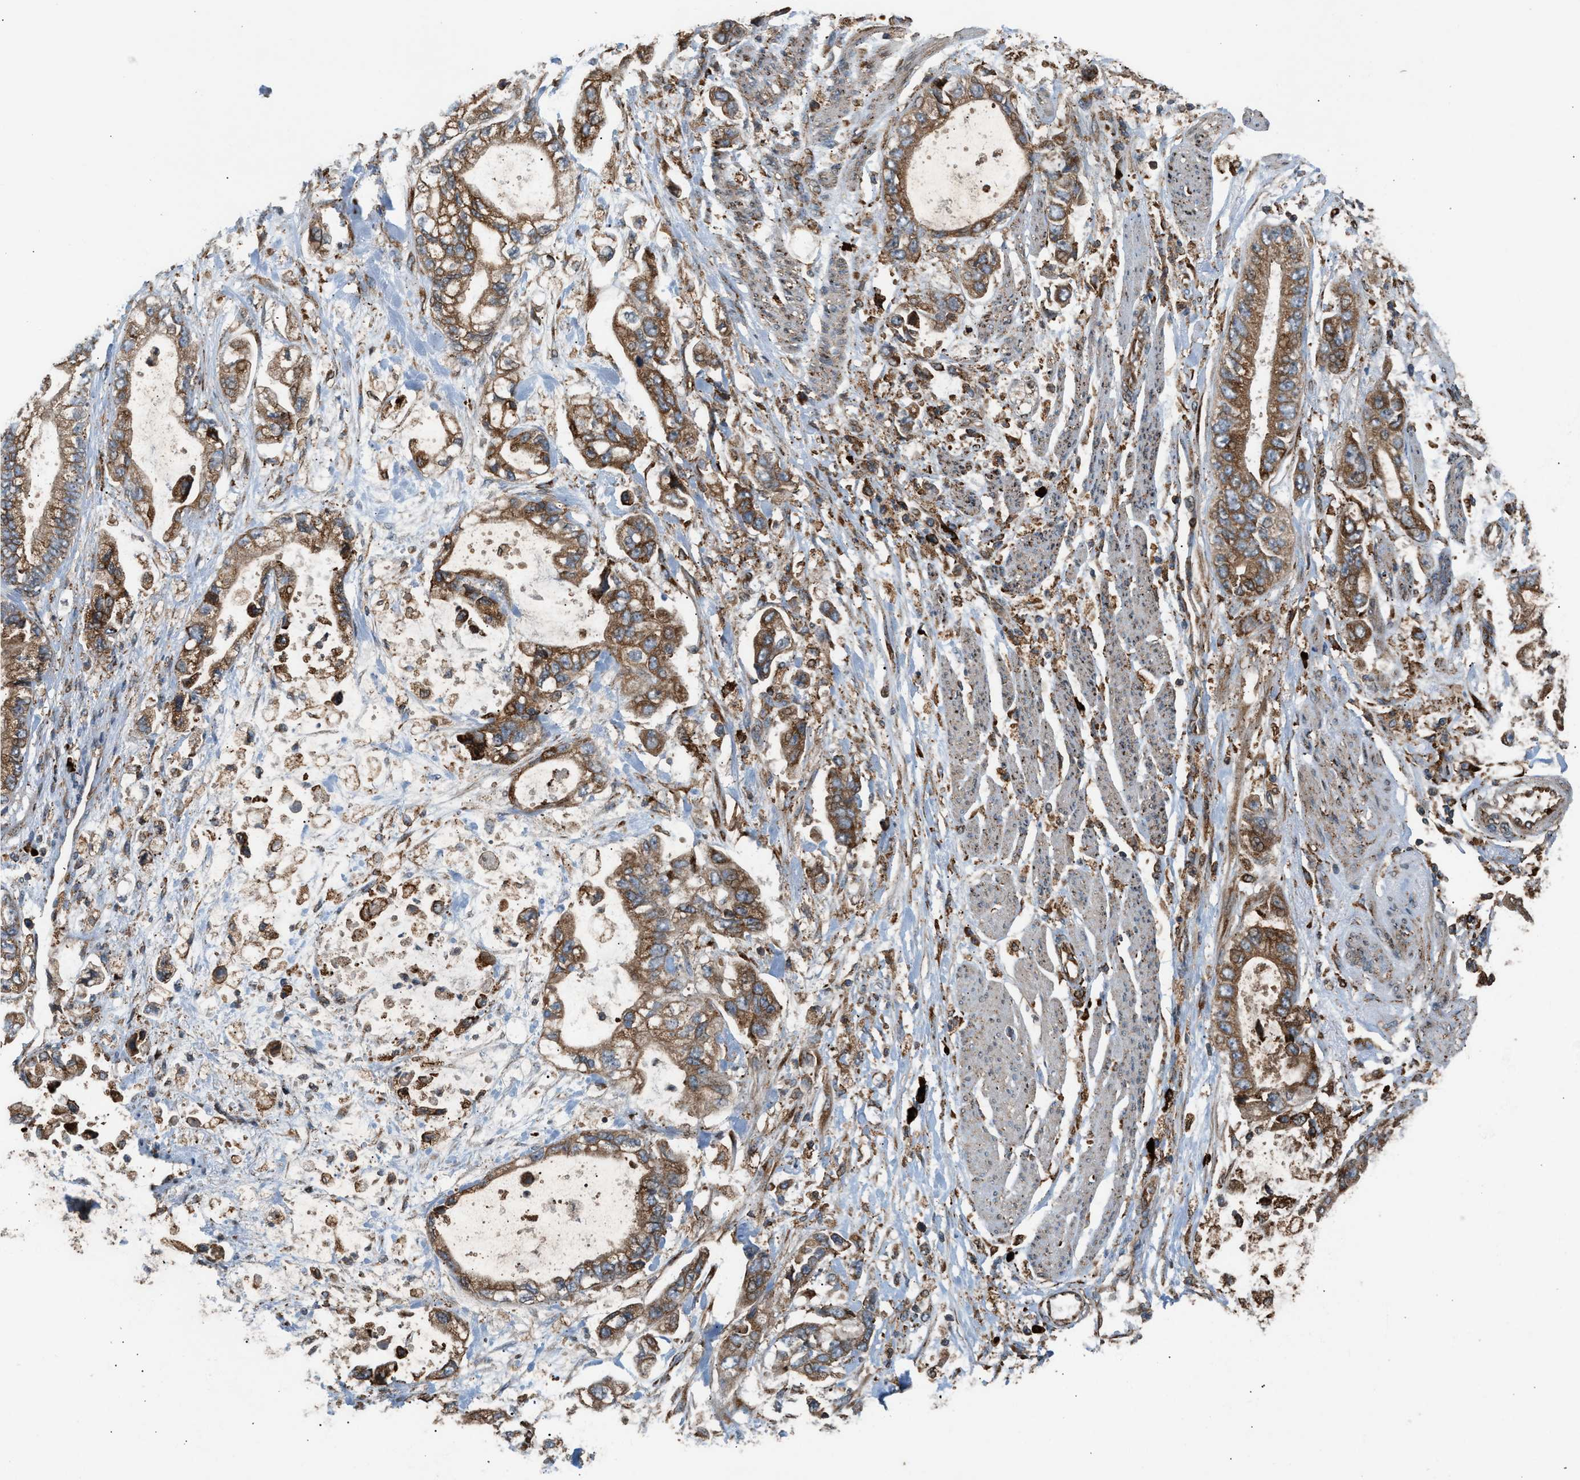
{"staining": {"intensity": "moderate", "quantity": ">75%", "location": "cytoplasmic/membranous"}, "tissue": "stomach cancer", "cell_type": "Tumor cells", "image_type": "cancer", "snomed": [{"axis": "morphology", "description": "Normal tissue, NOS"}, {"axis": "morphology", "description": "Adenocarcinoma, NOS"}, {"axis": "topography", "description": "Stomach"}], "caption": "A brown stain labels moderate cytoplasmic/membranous staining of a protein in human stomach cancer tumor cells.", "gene": "BAIAP2L1", "patient": {"sex": "male", "age": 62}}